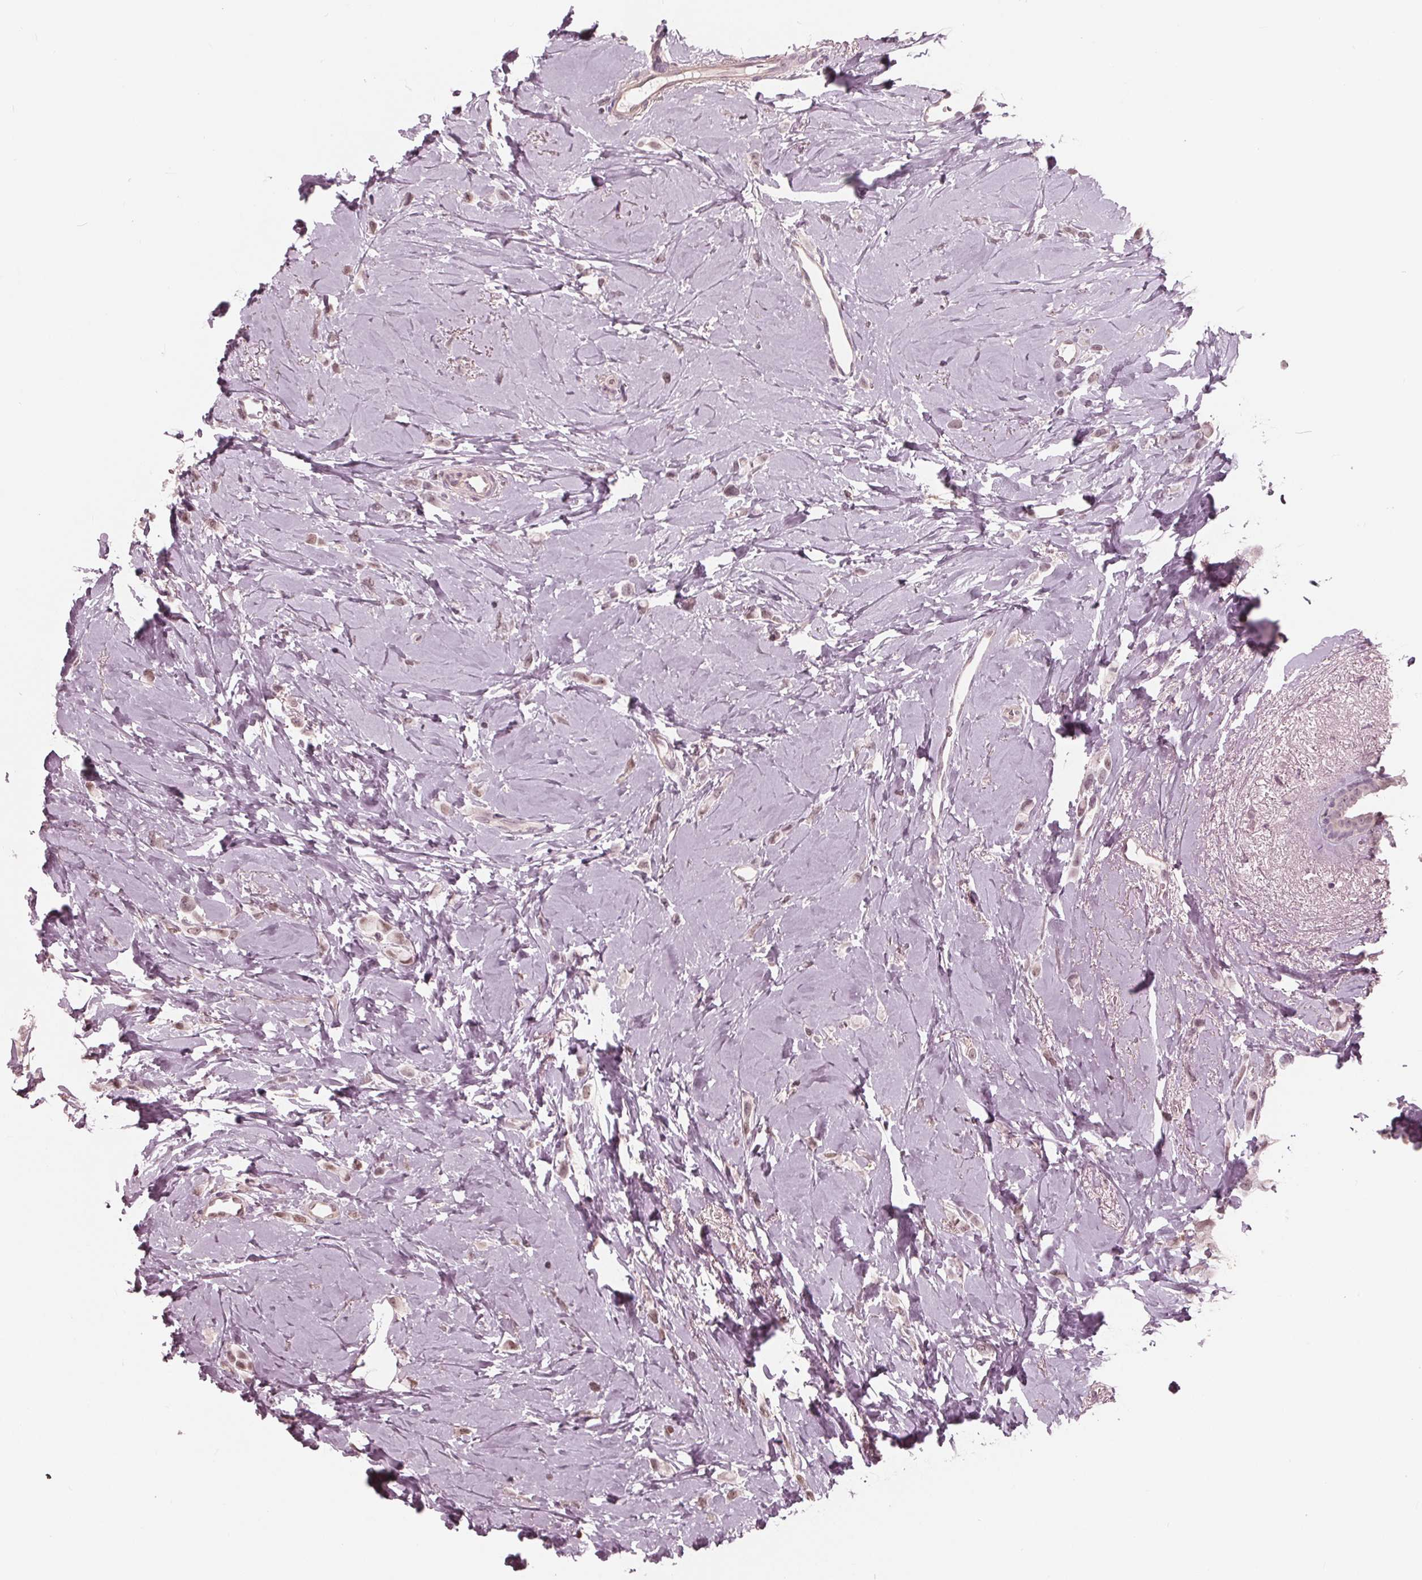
{"staining": {"intensity": "negative", "quantity": "none", "location": "none"}, "tissue": "breast cancer", "cell_type": "Tumor cells", "image_type": "cancer", "snomed": [{"axis": "morphology", "description": "Lobular carcinoma"}, {"axis": "topography", "description": "Breast"}], "caption": "Immunohistochemistry (IHC) micrograph of human lobular carcinoma (breast) stained for a protein (brown), which displays no expression in tumor cells. The staining was performed using DAB (3,3'-diaminobenzidine) to visualize the protein expression in brown, while the nuclei were stained in blue with hematoxylin (Magnification: 20x).", "gene": "ING3", "patient": {"sex": "female", "age": 66}}